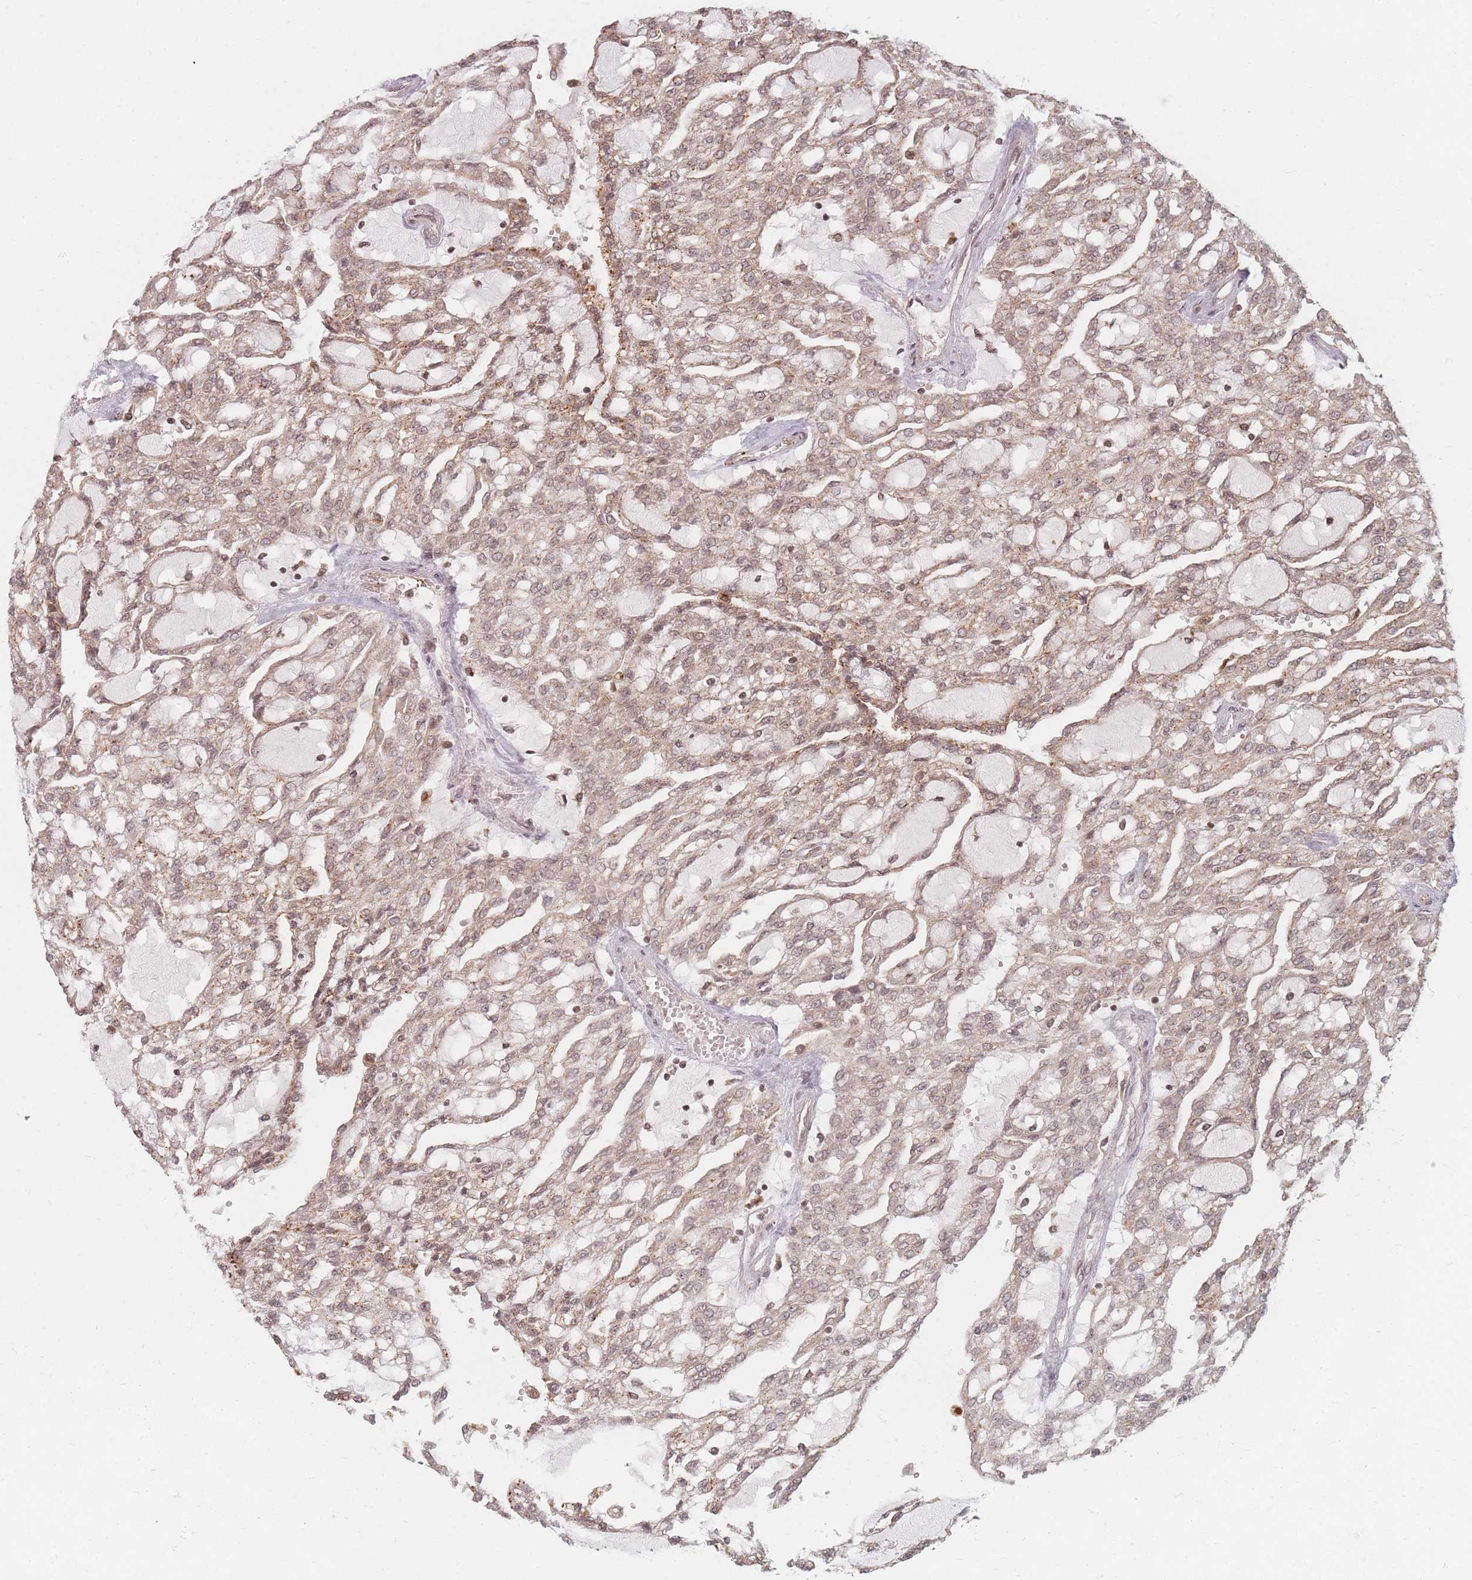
{"staining": {"intensity": "moderate", "quantity": ">75%", "location": "cytoplasmic/membranous,nuclear"}, "tissue": "renal cancer", "cell_type": "Tumor cells", "image_type": "cancer", "snomed": [{"axis": "morphology", "description": "Adenocarcinoma, NOS"}, {"axis": "topography", "description": "Kidney"}], "caption": "IHC staining of renal cancer (adenocarcinoma), which shows medium levels of moderate cytoplasmic/membranous and nuclear staining in approximately >75% of tumor cells indicating moderate cytoplasmic/membranous and nuclear protein positivity. The staining was performed using DAB (brown) for protein detection and nuclei were counterstained in hematoxylin (blue).", "gene": "SPATA45", "patient": {"sex": "male", "age": 63}}